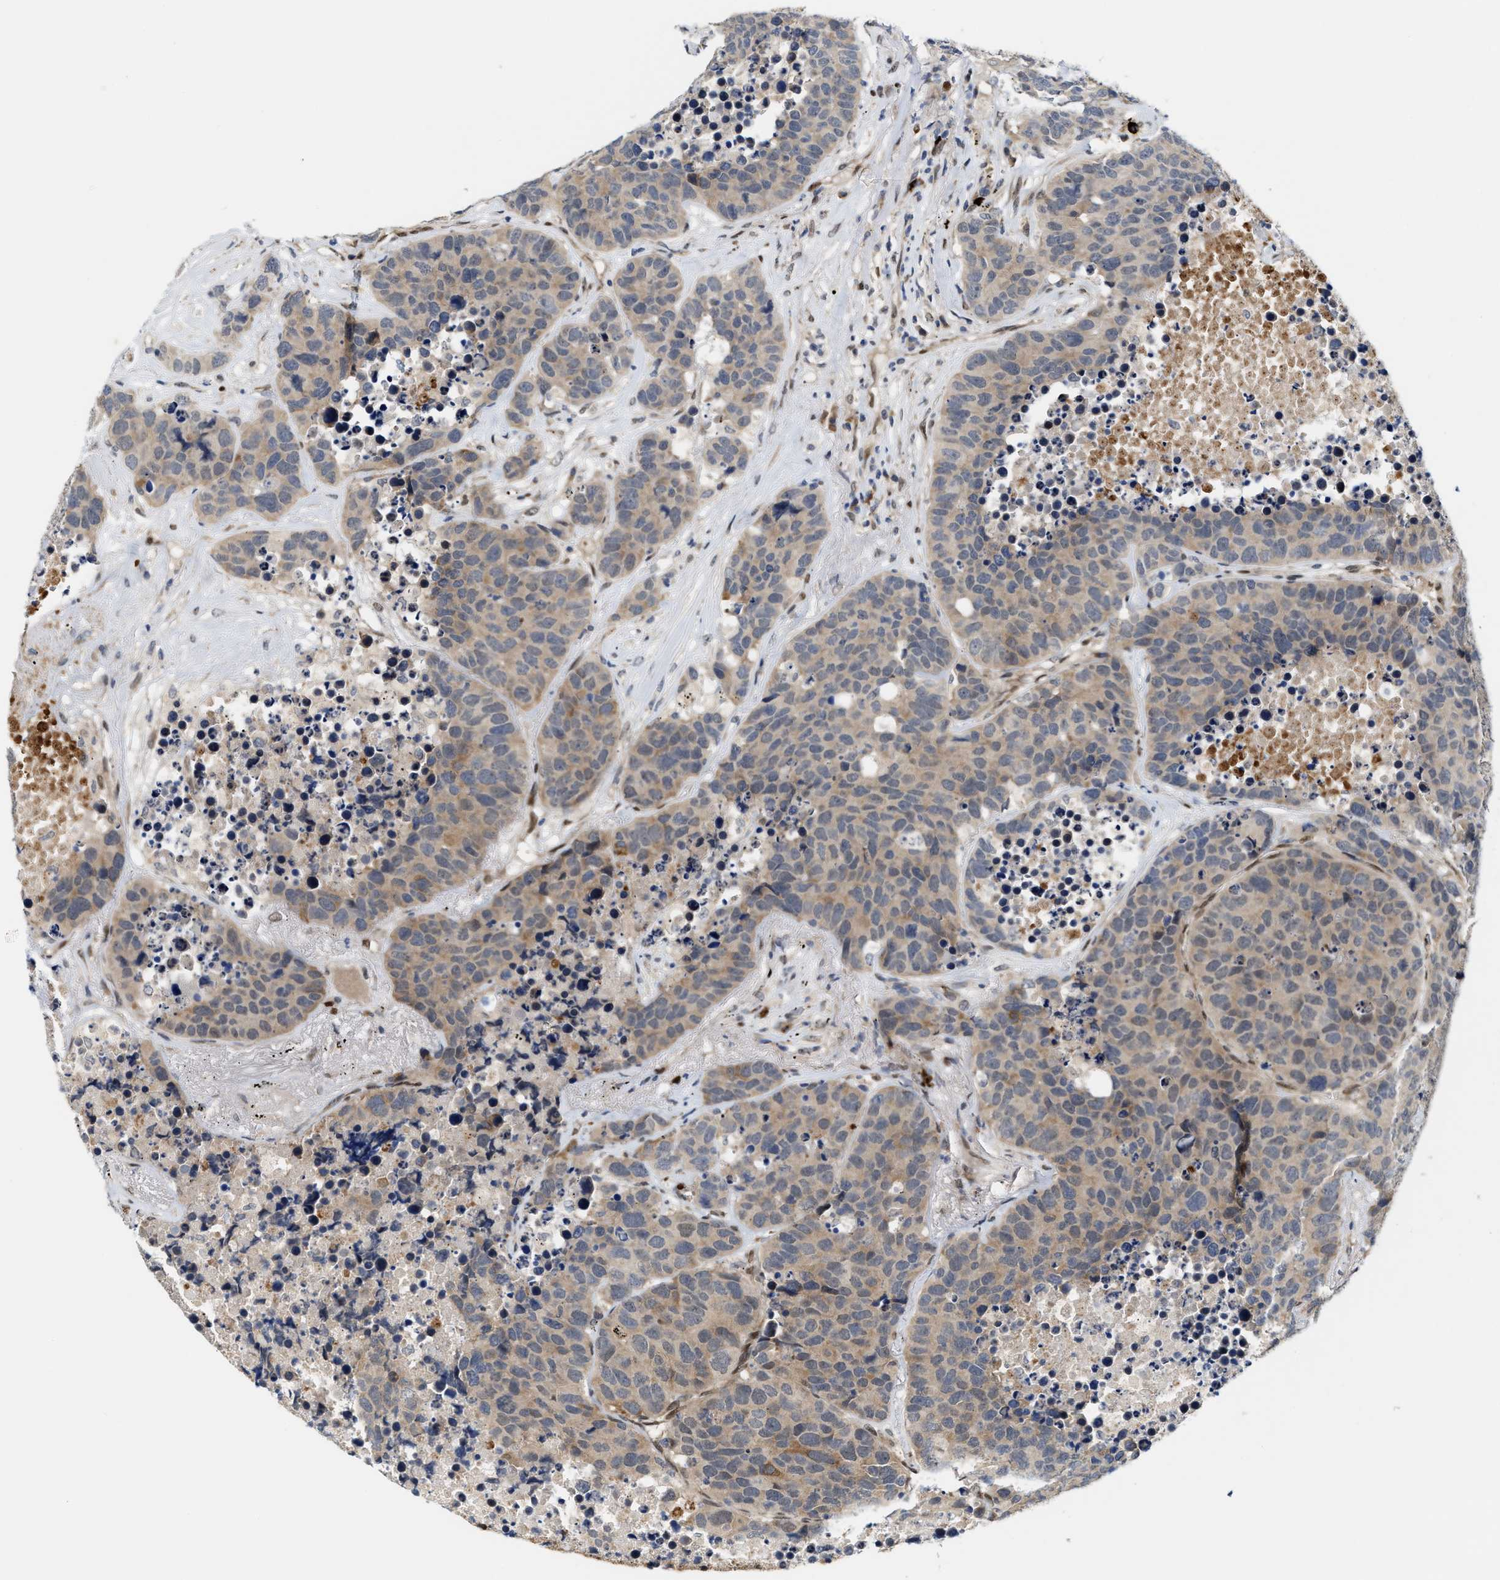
{"staining": {"intensity": "weak", "quantity": ">75%", "location": "cytoplasmic/membranous"}, "tissue": "carcinoid", "cell_type": "Tumor cells", "image_type": "cancer", "snomed": [{"axis": "morphology", "description": "Carcinoid, malignant, NOS"}, {"axis": "topography", "description": "Lung"}], "caption": "A high-resolution image shows immunohistochemistry (IHC) staining of carcinoid (malignant), which reveals weak cytoplasmic/membranous expression in approximately >75% of tumor cells.", "gene": "TCF4", "patient": {"sex": "male", "age": 60}}